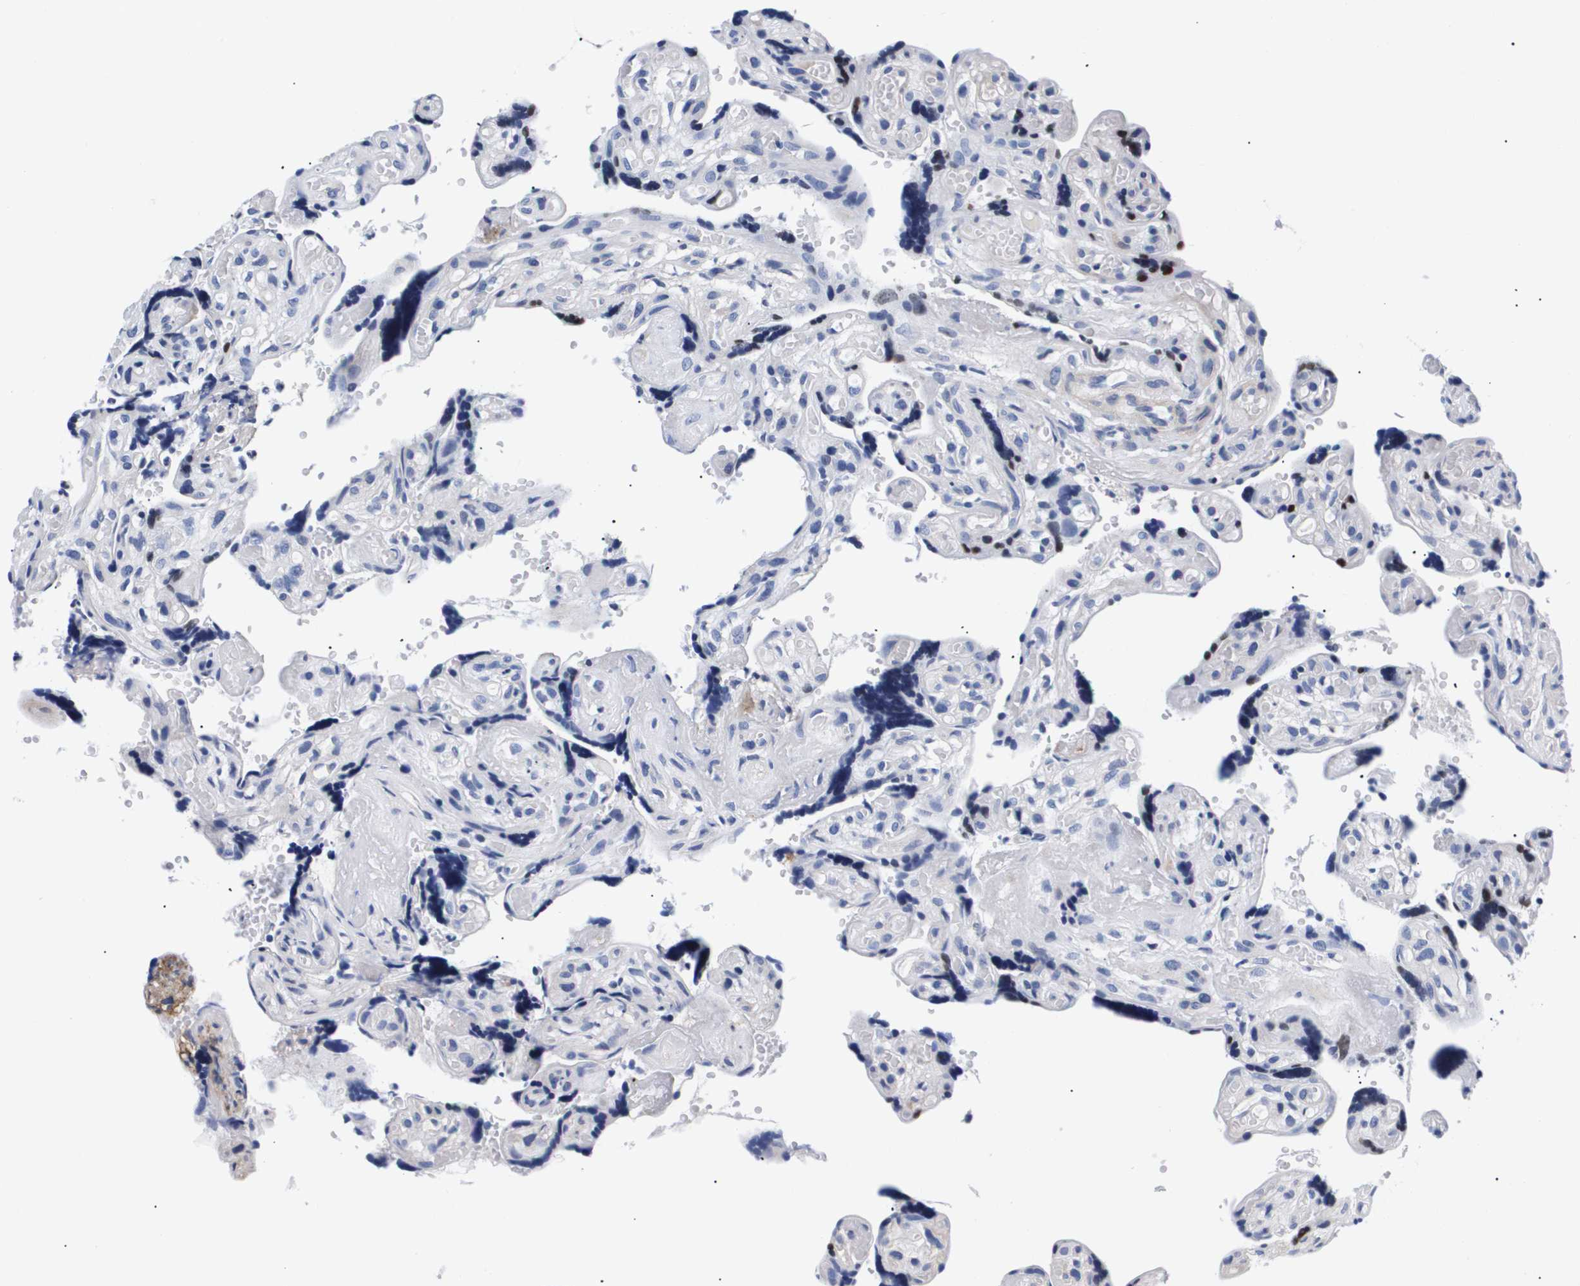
{"staining": {"intensity": "negative", "quantity": "none", "location": "none"}, "tissue": "placenta", "cell_type": "Decidual cells", "image_type": "normal", "snomed": [{"axis": "morphology", "description": "Normal tissue, NOS"}, {"axis": "topography", "description": "Placenta"}], "caption": "IHC micrograph of unremarkable human placenta stained for a protein (brown), which exhibits no staining in decidual cells. Brightfield microscopy of immunohistochemistry stained with DAB (3,3'-diaminobenzidine) (brown) and hematoxylin (blue), captured at high magnification.", "gene": "SHD", "patient": {"sex": "female", "age": 30}}